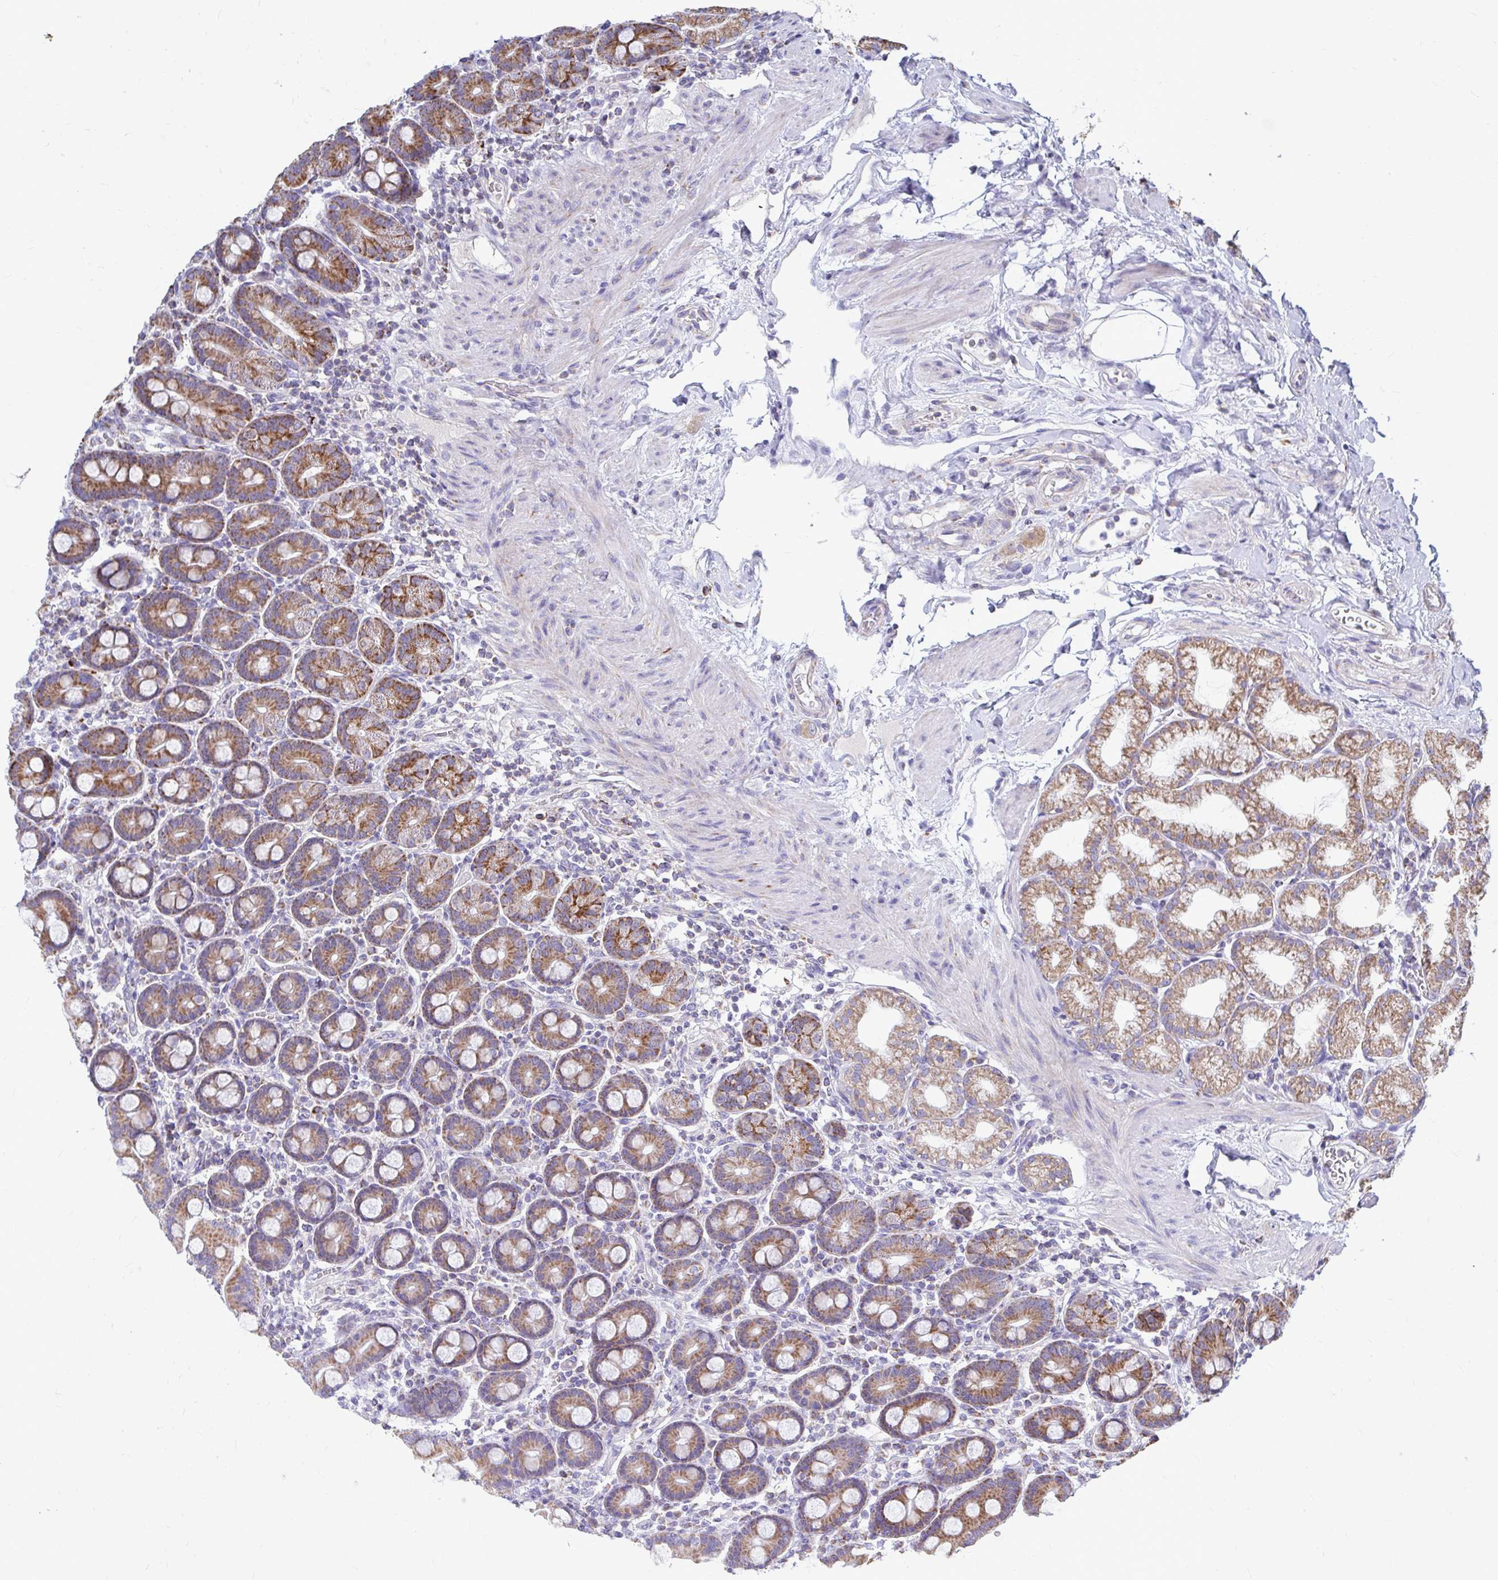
{"staining": {"intensity": "strong", "quantity": ">75%", "location": "cytoplasmic/membranous"}, "tissue": "duodenum", "cell_type": "Glandular cells", "image_type": "normal", "snomed": [{"axis": "morphology", "description": "Normal tissue, NOS"}, {"axis": "topography", "description": "Duodenum"}], "caption": "Duodenum stained with a brown dye displays strong cytoplasmic/membranous positive expression in about >75% of glandular cells.", "gene": "OR10R2", "patient": {"sex": "male", "age": 59}}